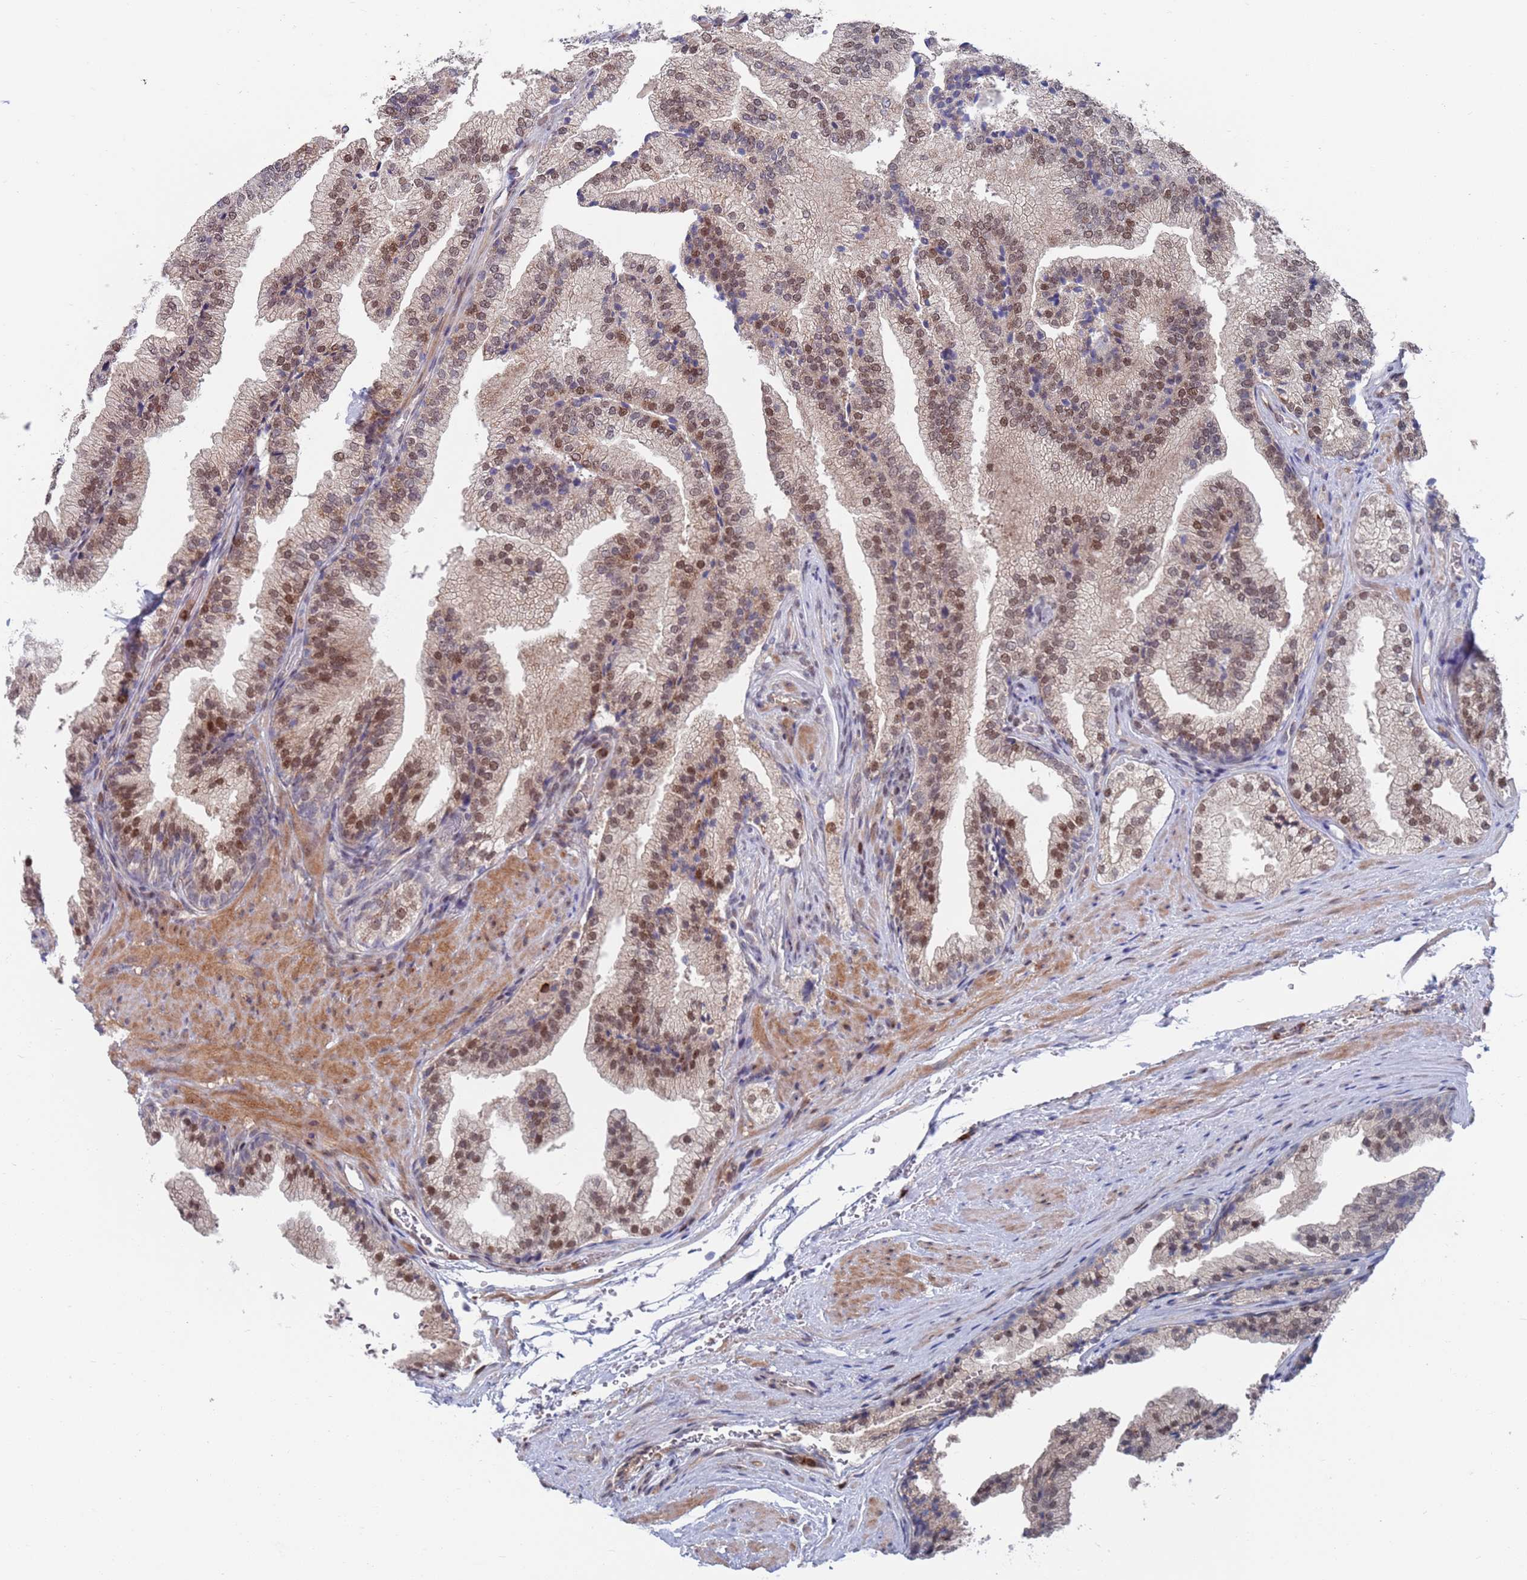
{"staining": {"intensity": "moderate", "quantity": ">75%", "location": "nuclear"}, "tissue": "prostate", "cell_type": "Glandular cells", "image_type": "normal", "snomed": [{"axis": "morphology", "description": "Normal tissue, NOS"}, {"axis": "topography", "description": "Prostate"}], "caption": "Benign prostate was stained to show a protein in brown. There is medium levels of moderate nuclear expression in about >75% of glandular cells. The staining was performed using DAB, with brown indicating positive protein expression. Nuclei are stained blue with hematoxylin.", "gene": "RPP25", "patient": {"sex": "male", "age": 76}}